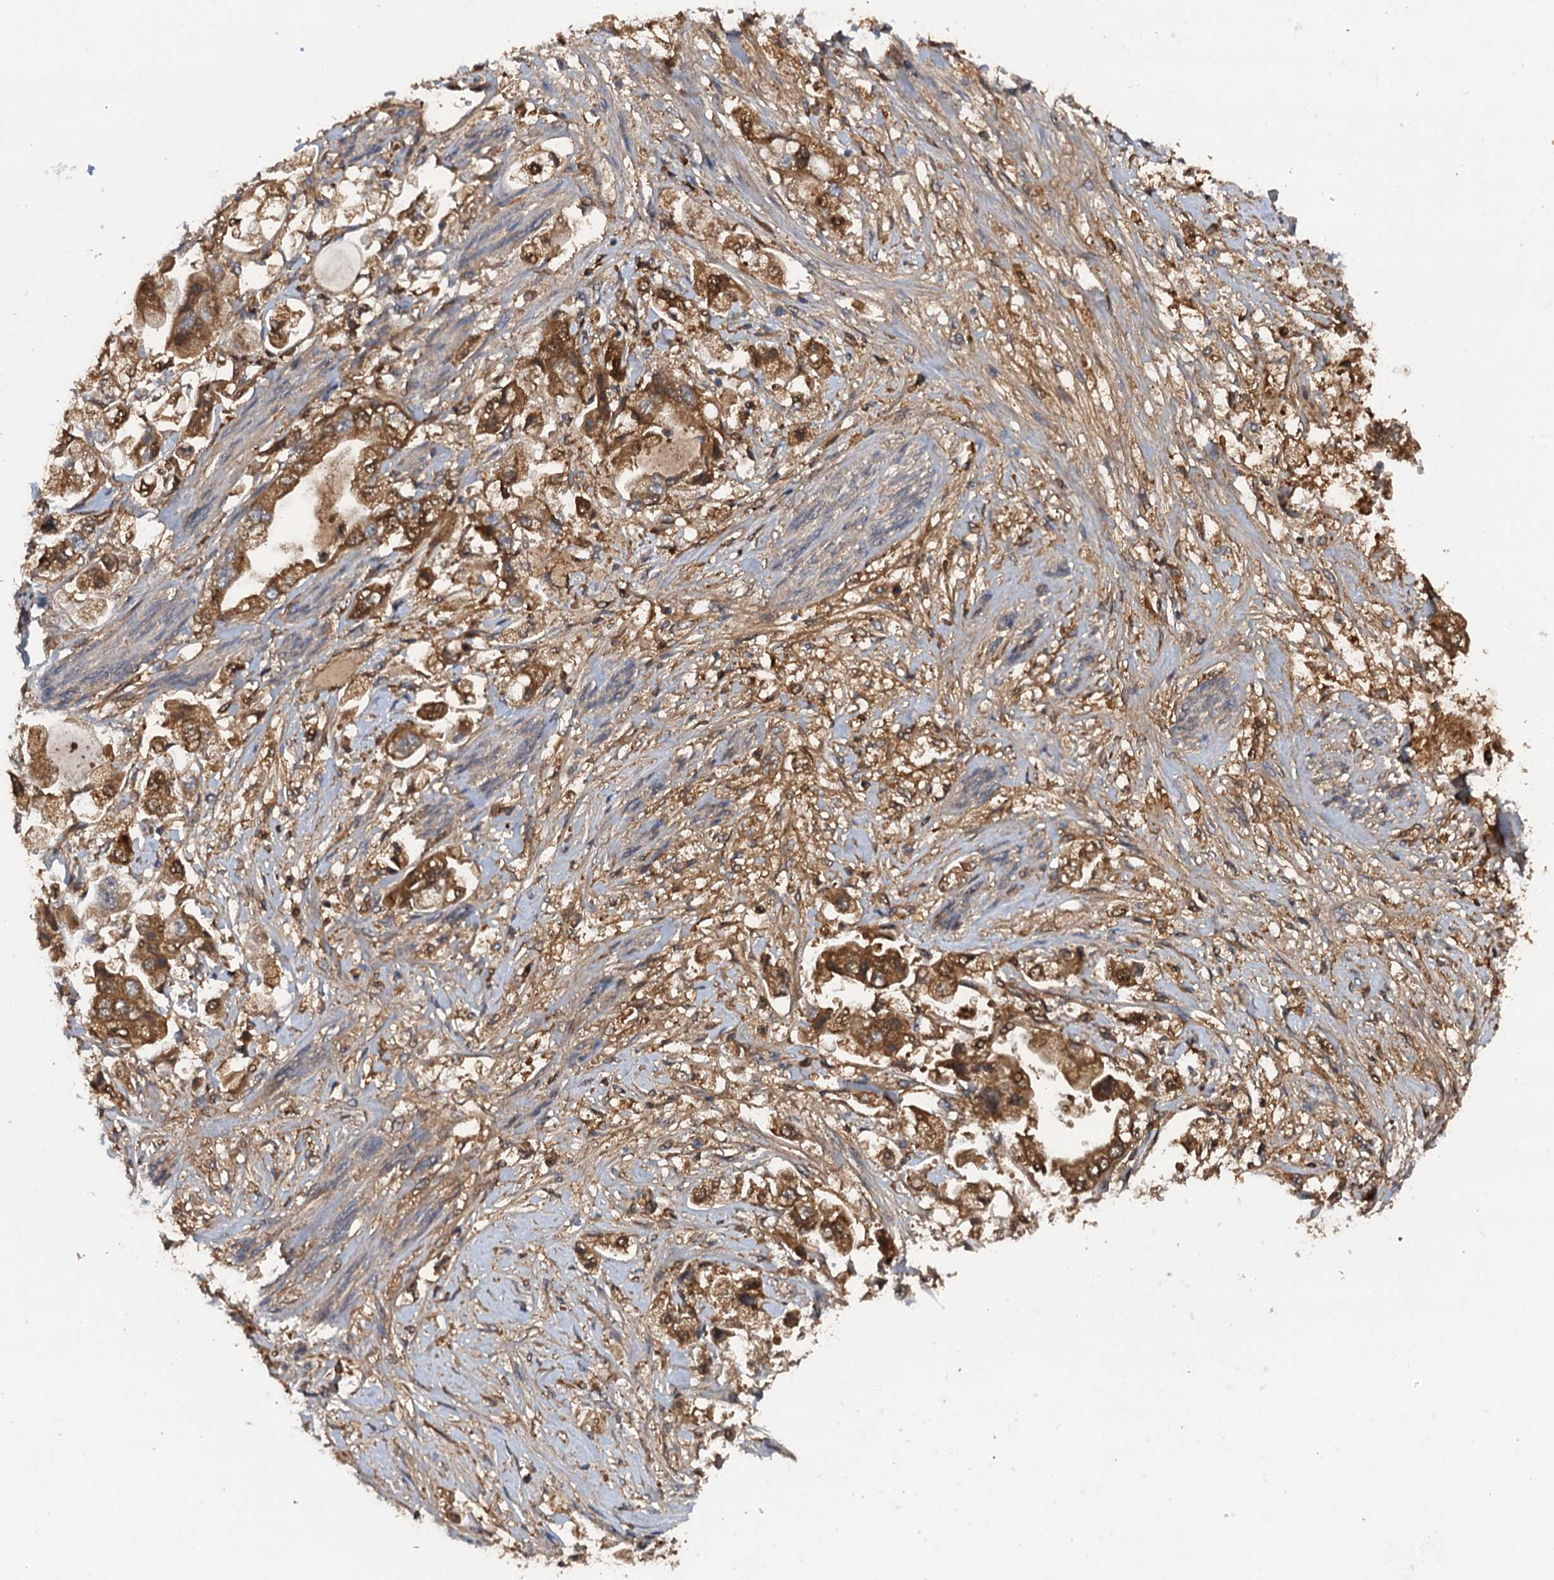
{"staining": {"intensity": "moderate", "quantity": ">75%", "location": "cytoplasmic/membranous"}, "tissue": "stomach cancer", "cell_type": "Tumor cells", "image_type": "cancer", "snomed": [{"axis": "morphology", "description": "Adenocarcinoma, NOS"}, {"axis": "topography", "description": "Stomach"}], "caption": "There is medium levels of moderate cytoplasmic/membranous staining in tumor cells of adenocarcinoma (stomach), as demonstrated by immunohistochemical staining (brown color).", "gene": "HAPLN3", "patient": {"sex": "male", "age": 62}}